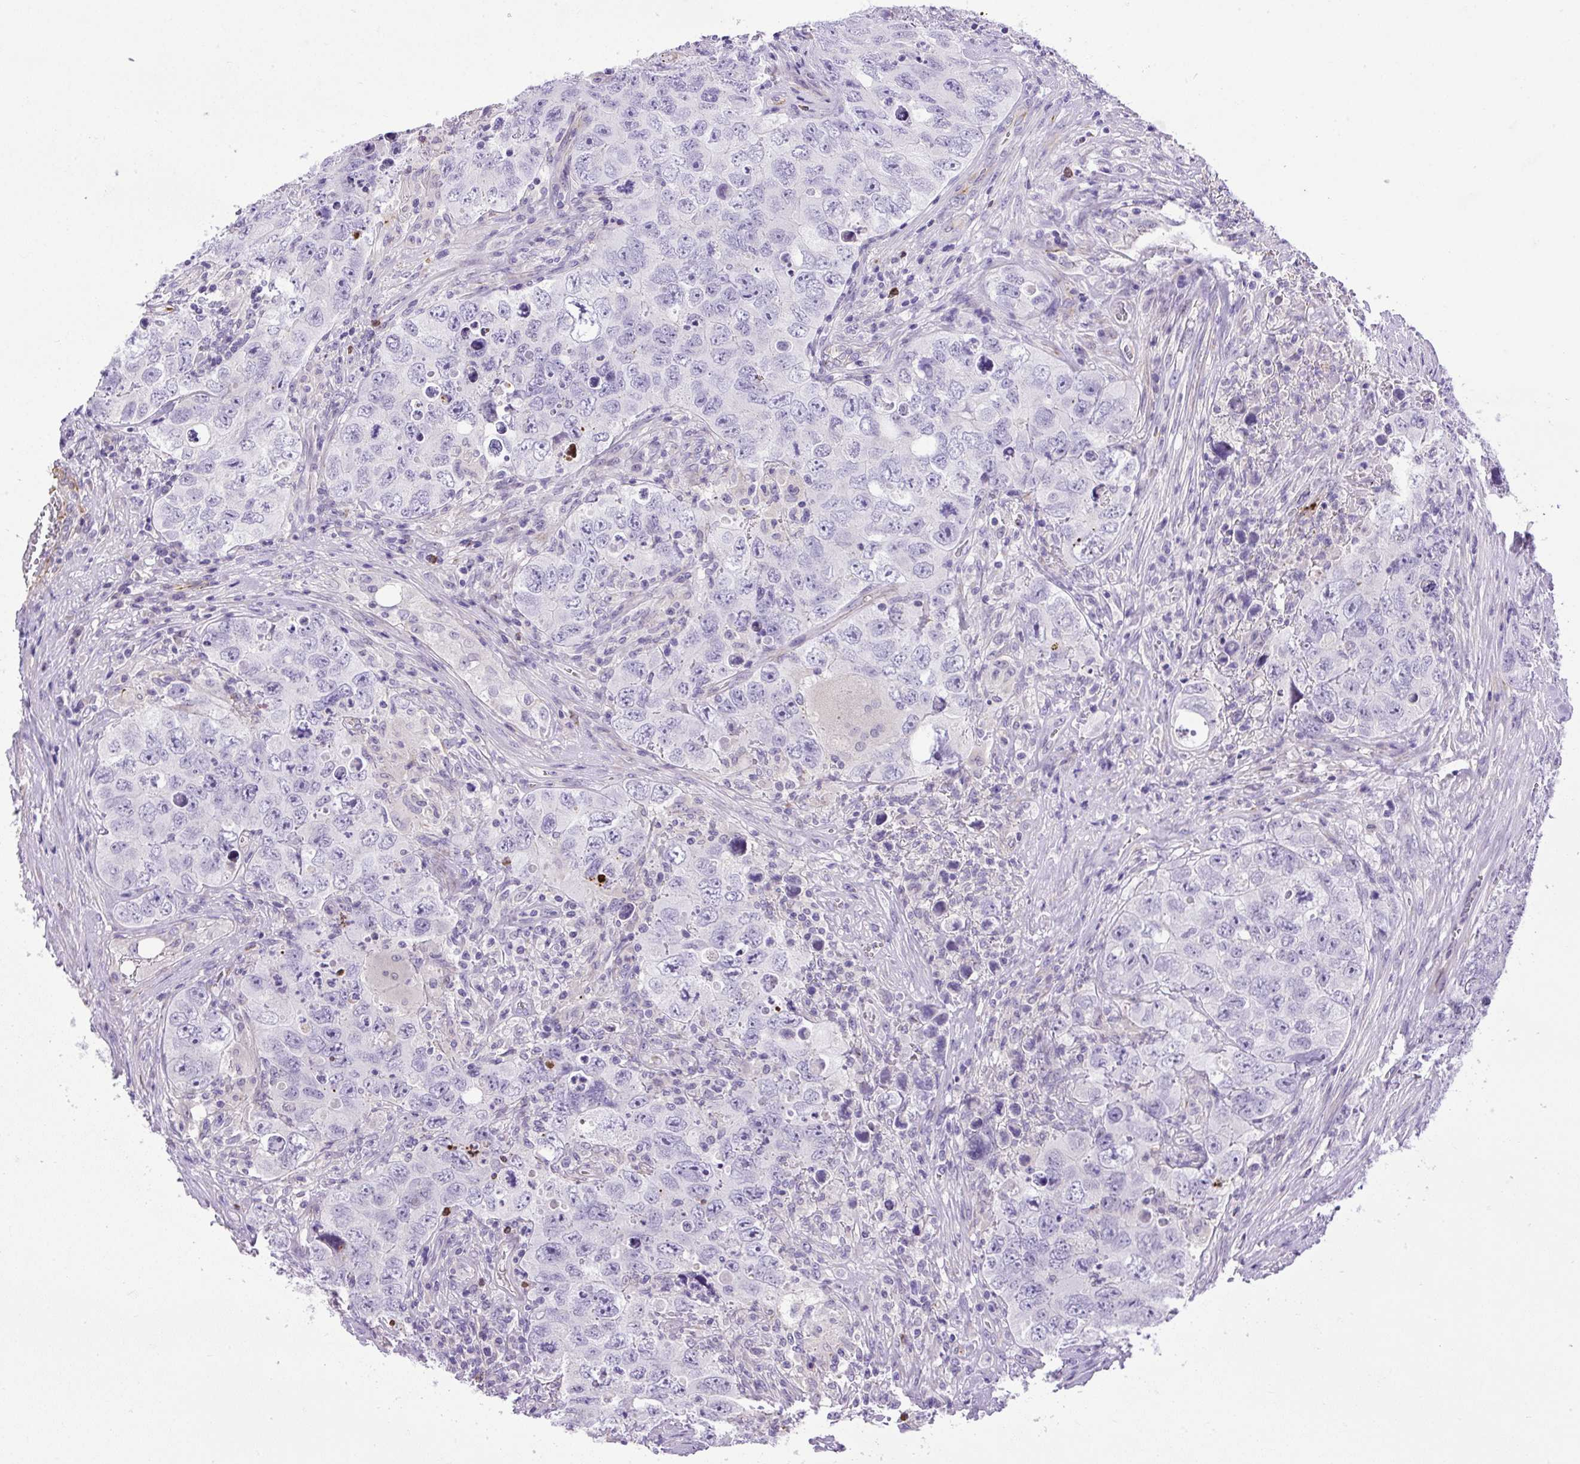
{"staining": {"intensity": "negative", "quantity": "none", "location": "none"}, "tissue": "testis cancer", "cell_type": "Tumor cells", "image_type": "cancer", "snomed": [{"axis": "morphology", "description": "Seminoma, NOS"}, {"axis": "morphology", "description": "Carcinoma, Embryonal, NOS"}, {"axis": "topography", "description": "Testis"}], "caption": "This photomicrograph is of testis cancer (embryonal carcinoma) stained with immunohistochemistry (IHC) to label a protein in brown with the nuclei are counter-stained blue. There is no staining in tumor cells.", "gene": "VWA7", "patient": {"sex": "male", "age": 43}}